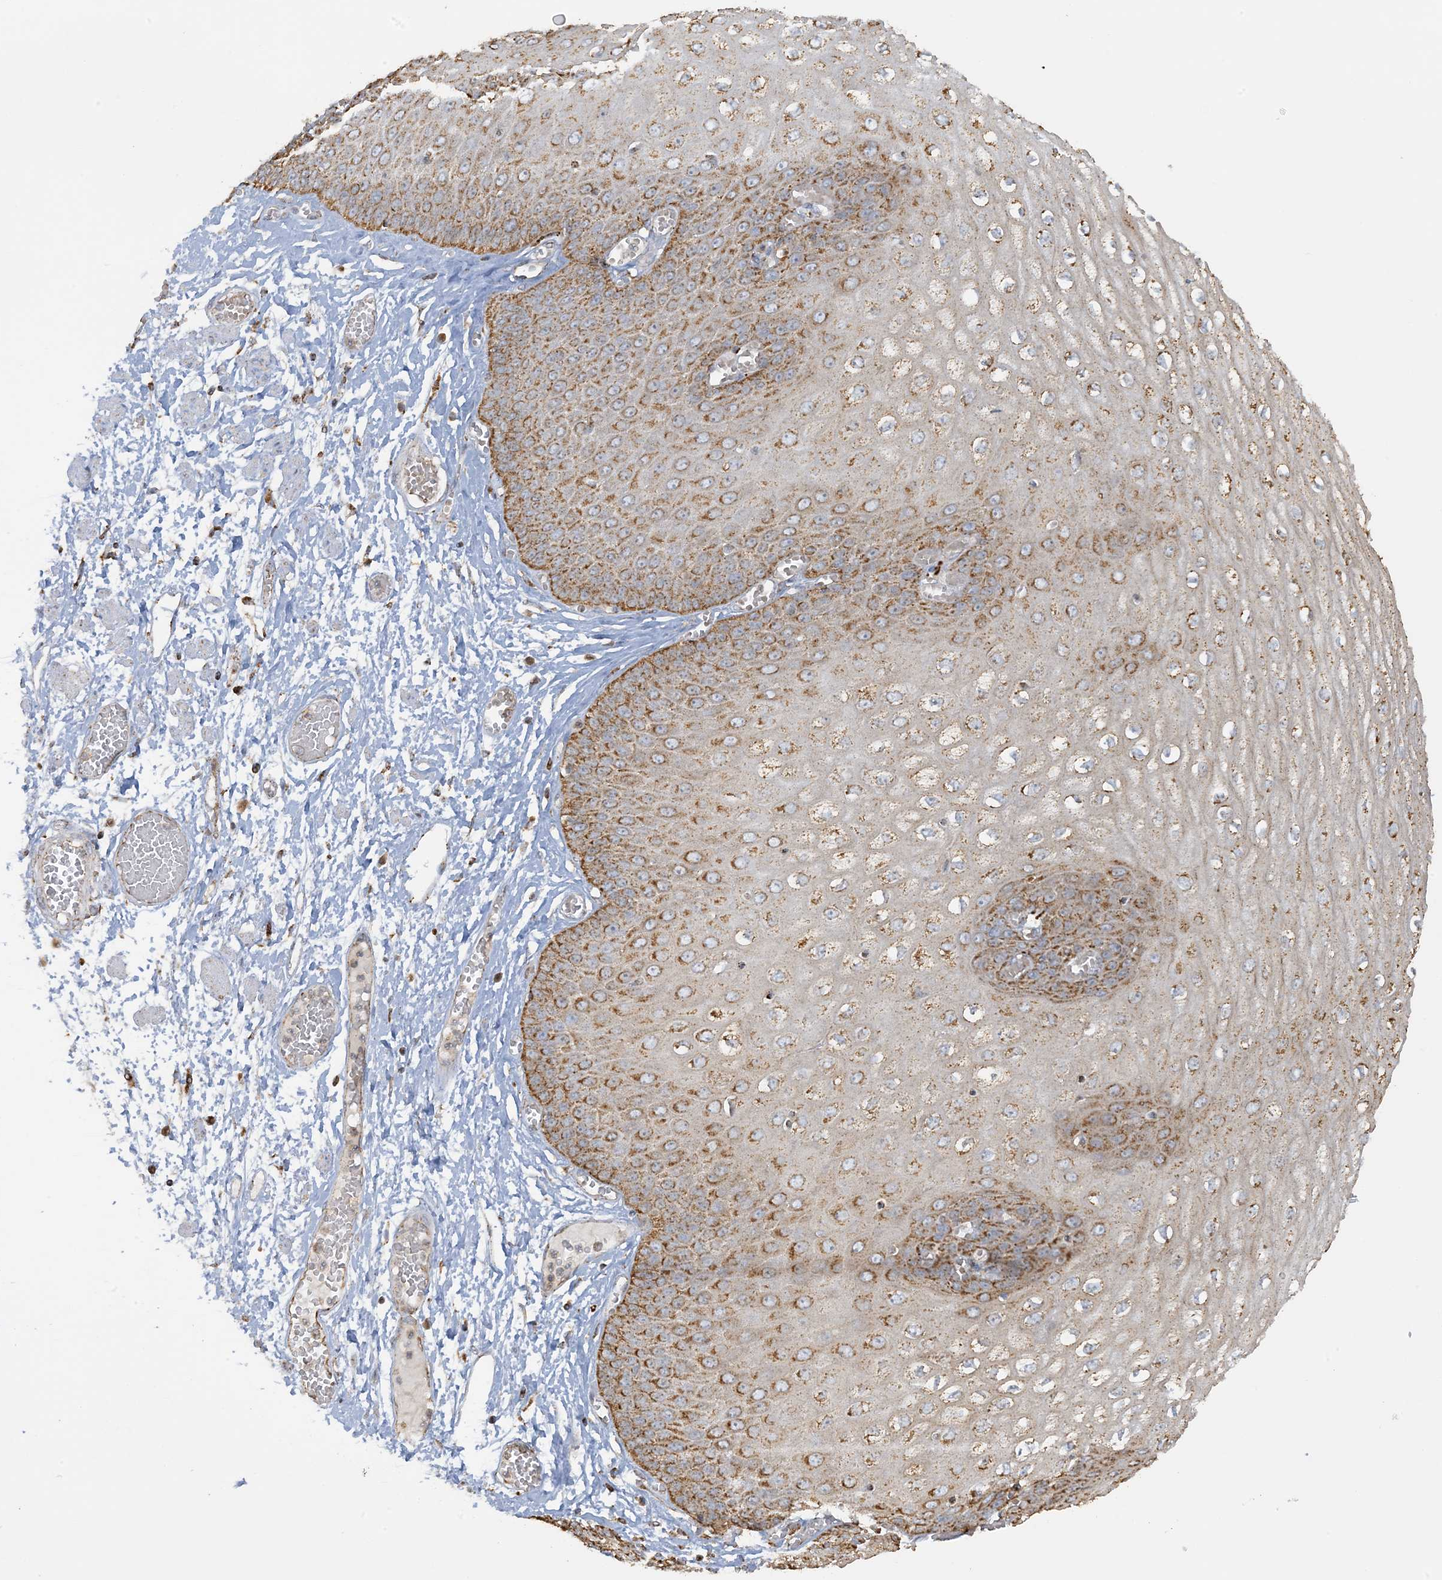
{"staining": {"intensity": "moderate", "quantity": ">75%", "location": "cytoplasmic/membranous"}, "tissue": "esophagus", "cell_type": "Squamous epithelial cells", "image_type": "normal", "snomed": [{"axis": "morphology", "description": "Normal tissue, NOS"}, {"axis": "topography", "description": "Esophagus"}], "caption": "The immunohistochemical stain labels moderate cytoplasmic/membranous staining in squamous epithelial cells of unremarkable esophagus. Using DAB (brown) and hematoxylin (blue) stains, captured at high magnification using brightfield microscopy.", "gene": "AGA", "patient": {"sex": "male", "age": 60}}